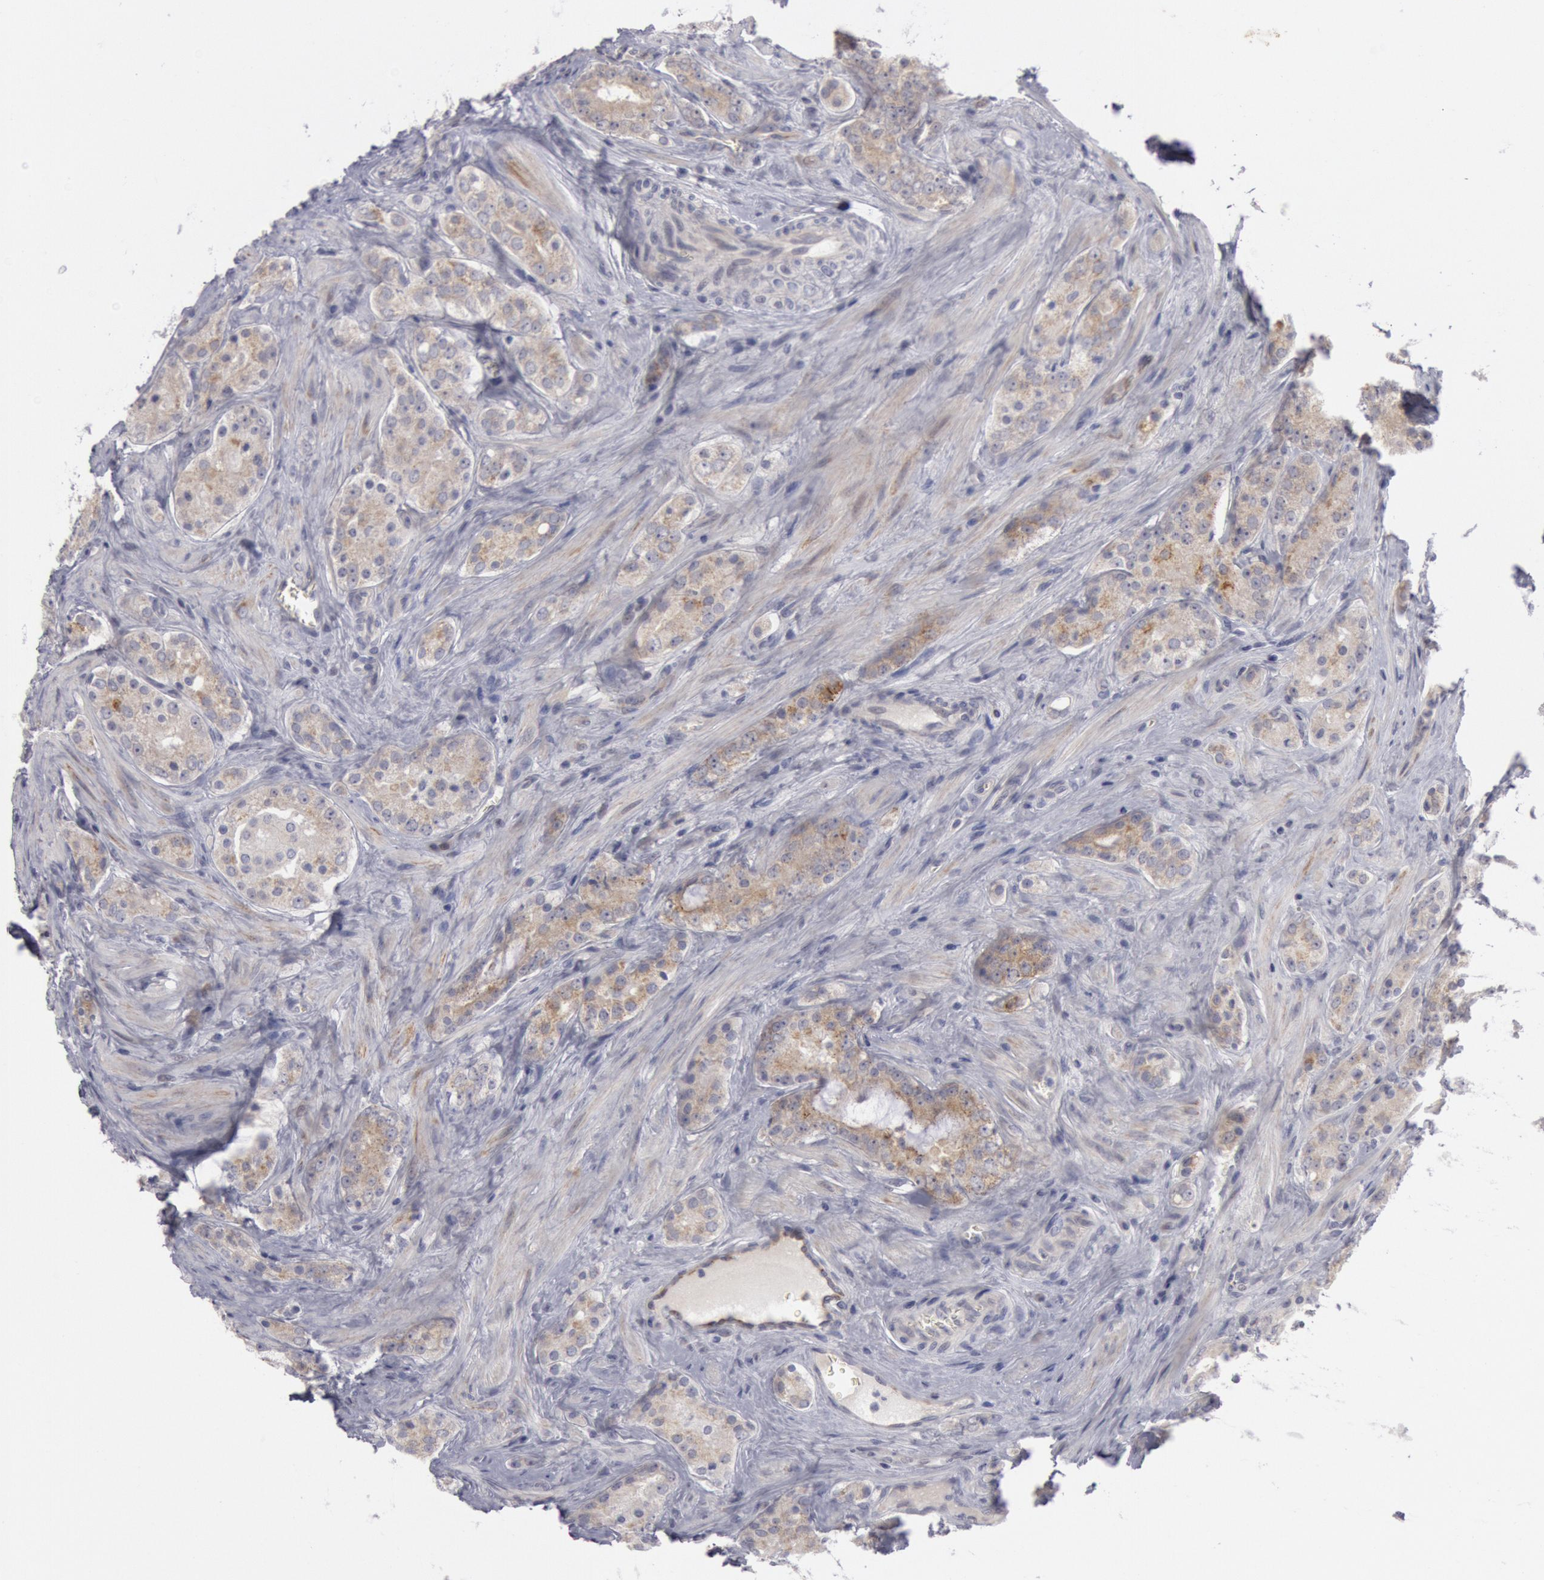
{"staining": {"intensity": "moderate", "quantity": "25%-75%", "location": "cytoplasmic/membranous"}, "tissue": "prostate cancer", "cell_type": "Tumor cells", "image_type": "cancer", "snomed": [{"axis": "morphology", "description": "Adenocarcinoma, Medium grade"}, {"axis": "topography", "description": "Prostate"}], "caption": "Immunohistochemical staining of human prostate adenocarcinoma (medium-grade) displays medium levels of moderate cytoplasmic/membranous staining in approximately 25%-75% of tumor cells.", "gene": "JOSD1", "patient": {"sex": "male", "age": 60}}